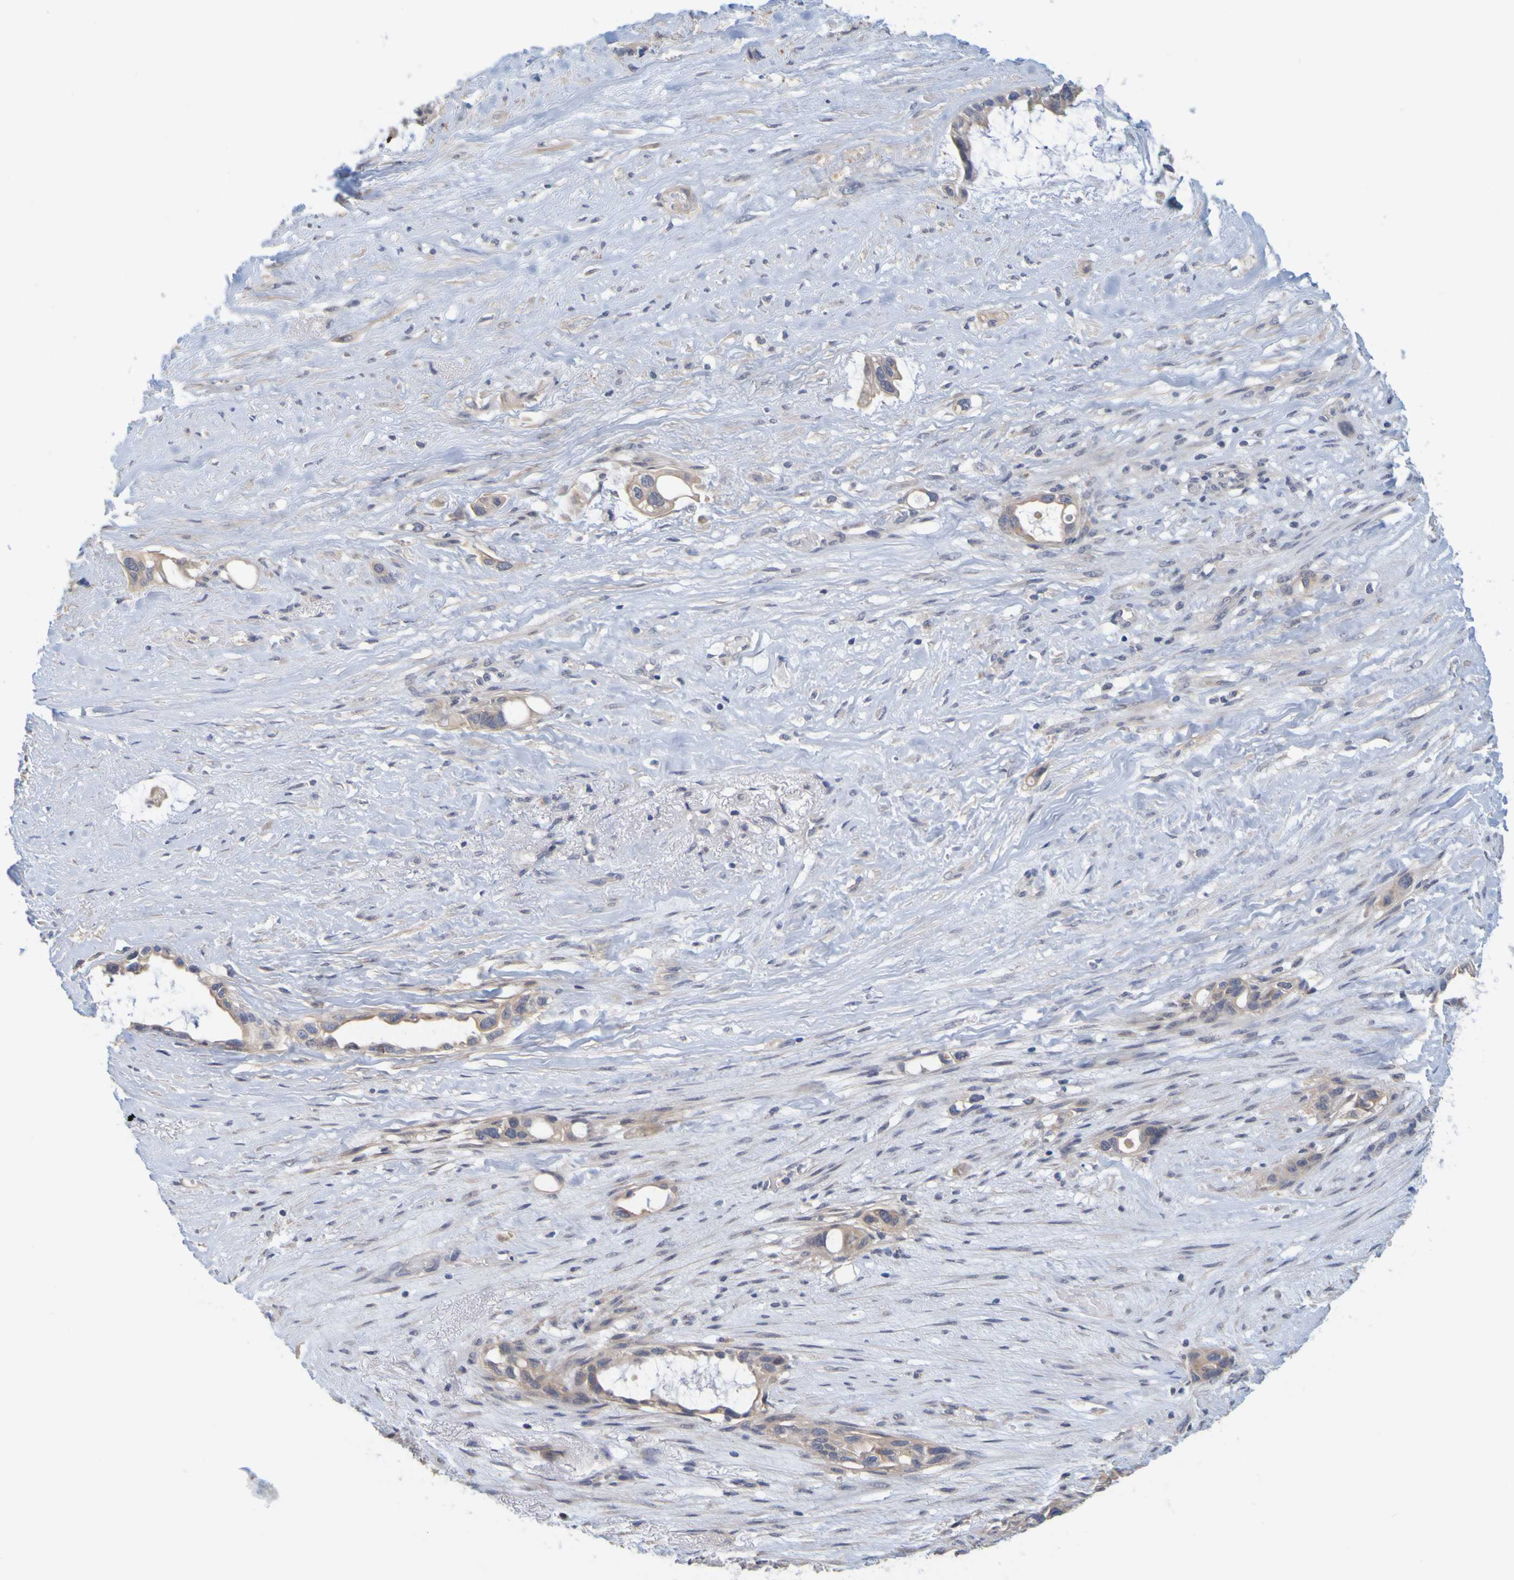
{"staining": {"intensity": "negative", "quantity": "none", "location": "none"}, "tissue": "liver cancer", "cell_type": "Tumor cells", "image_type": "cancer", "snomed": [{"axis": "morphology", "description": "Cholangiocarcinoma"}, {"axis": "topography", "description": "Liver"}], "caption": "DAB (3,3'-diaminobenzidine) immunohistochemical staining of liver cancer (cholangiocarcinoma) shows no significant positivity in tumor cells.", "gene": "ENDOU", "patient": {"sex": "female", "age": 65}}